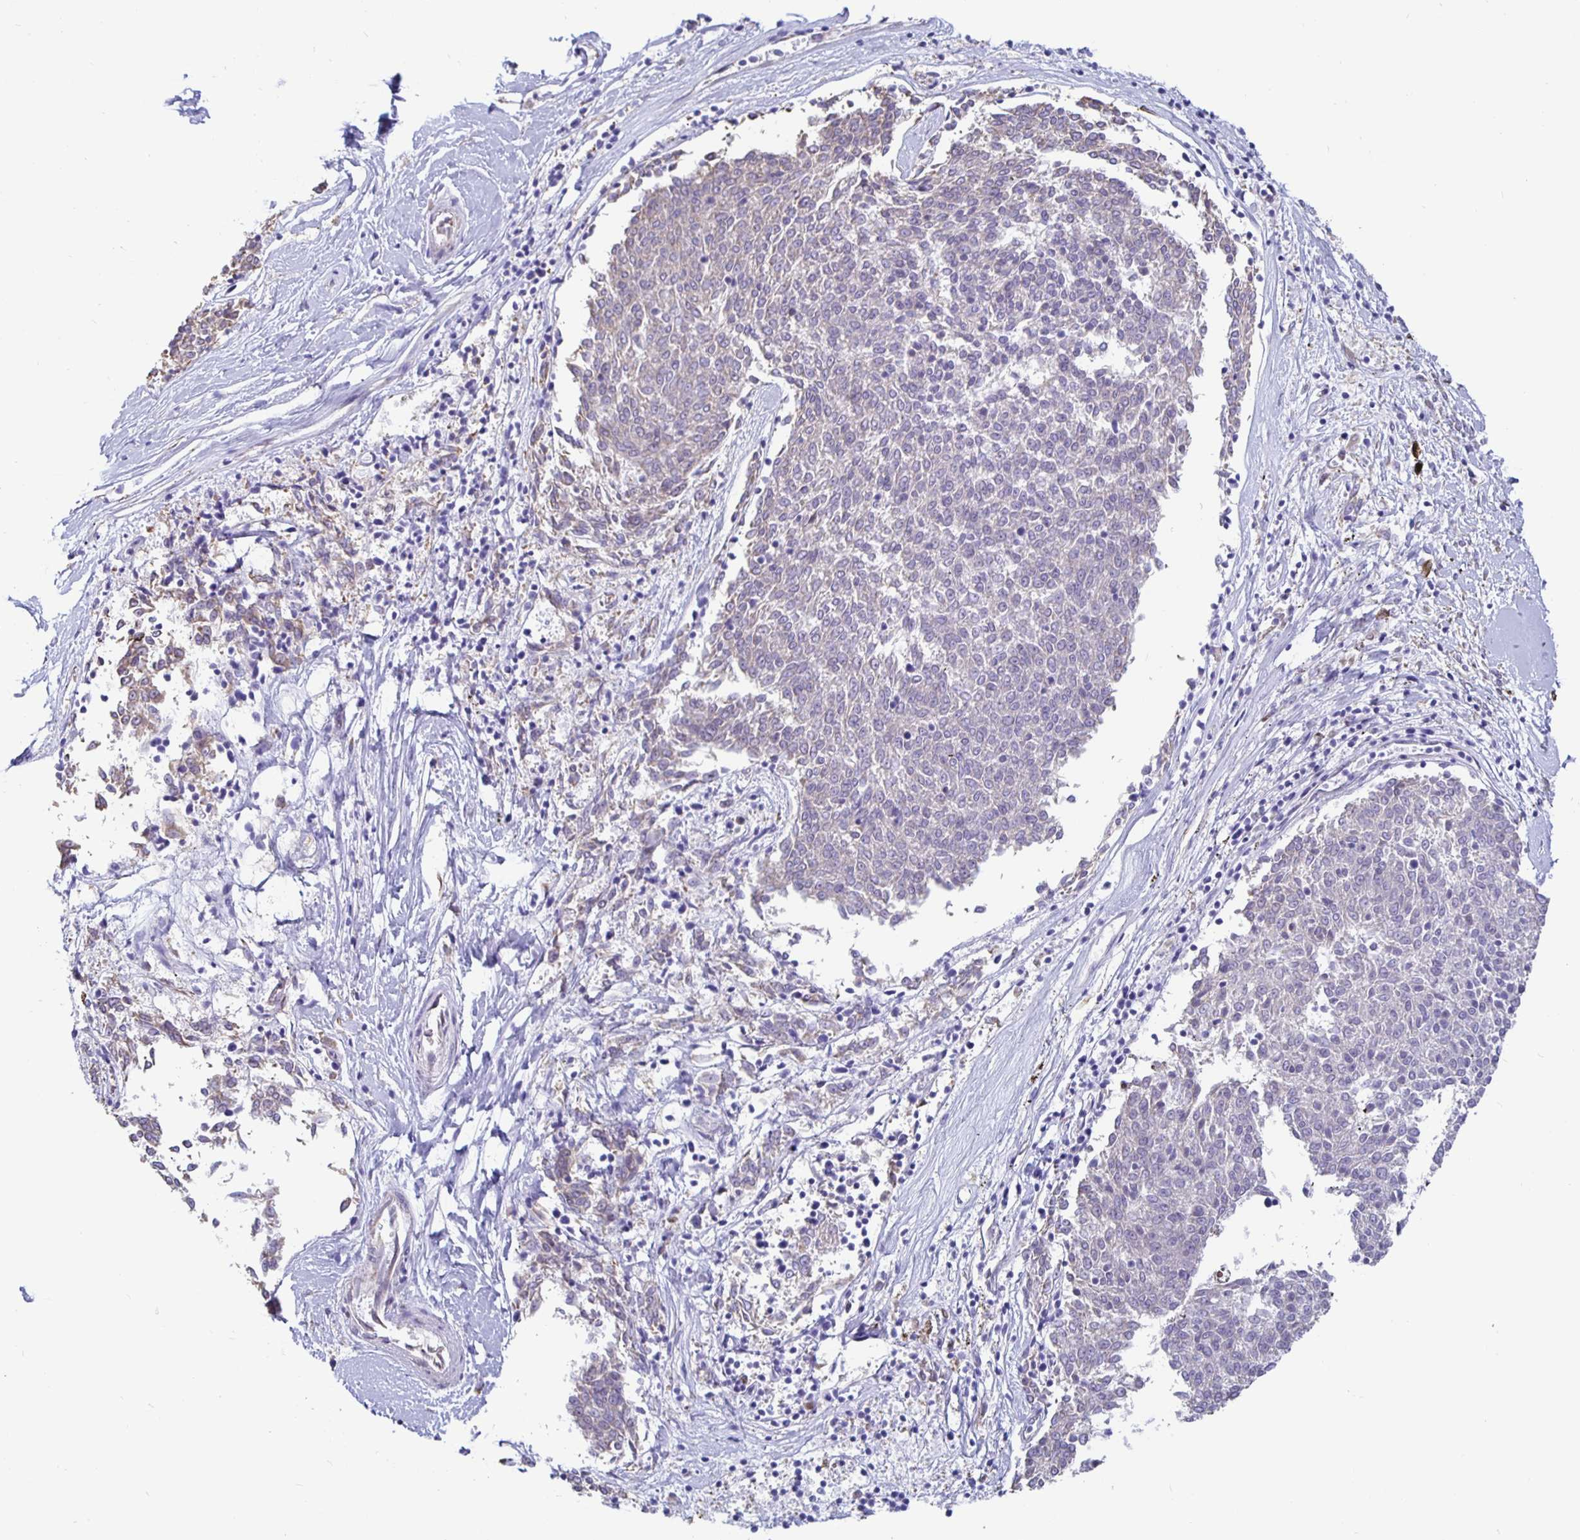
{"staining": {"intensity": "negative", "quantity": "none", "location": "none"}, "tissue": "melanoma", "cell_type": "Tumor cells", "image_type": "cancer", "snomed": [{"axis": "morphology", "description": "Malignant melanoma, NOS"}, {"axis": "topography", "description": "Skin"}], "caption": "There is no significant staining in tumor cells of malignant melanoma. The staining is performed using DAB brown chromogen with nuclei counter-stained in using hematoxylin.", "gene": "DNAI2", "patient": {"sex": "female", "age": 72}}